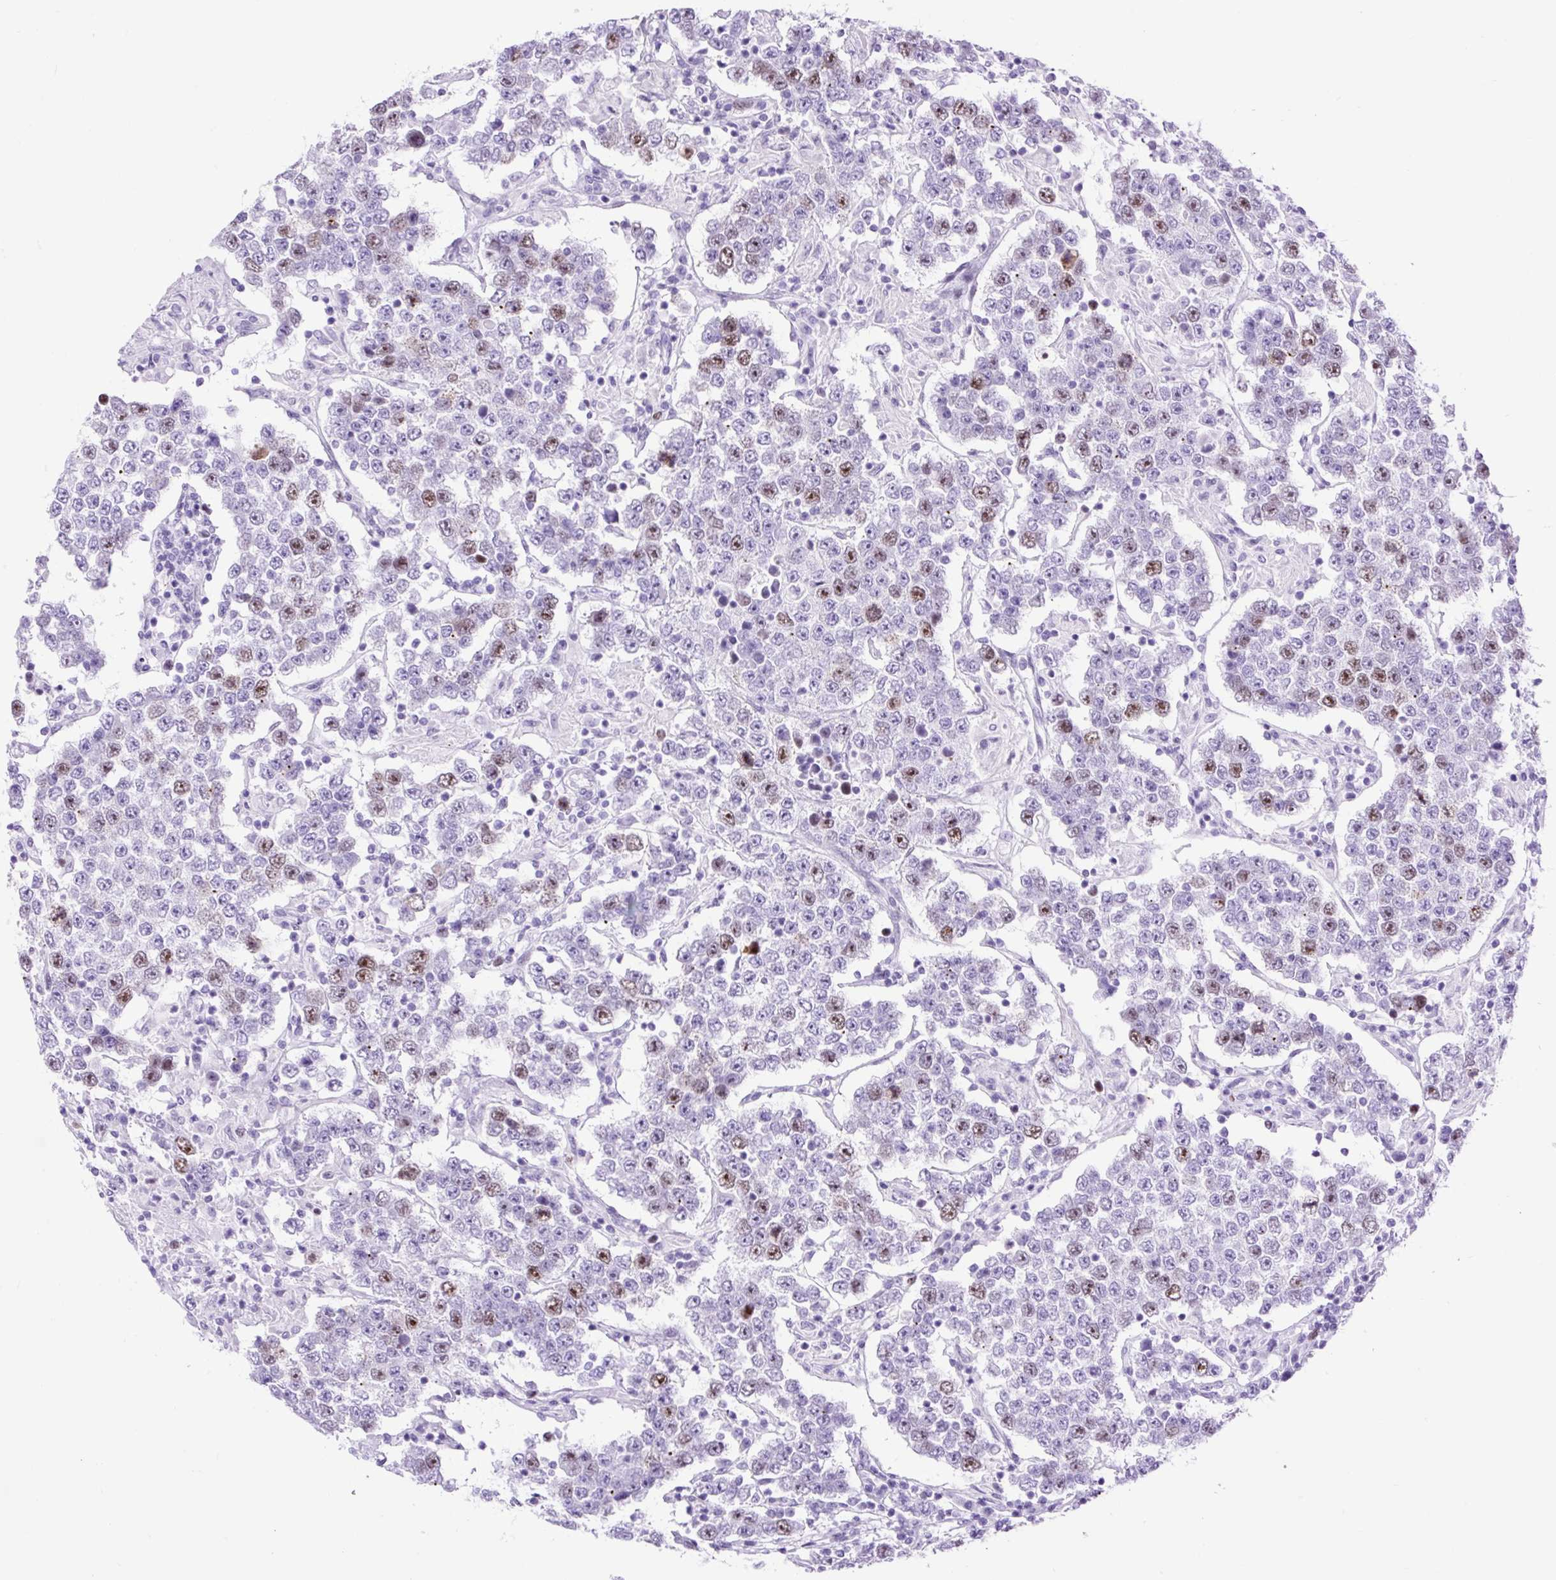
{"staining": {"intensity": "moderate", "quantity": "<25%", "location": "nuclear"}, "tissue": "testis cancer", "cell_type": "Tumor cells", "image_type": "cancer", "snomed": [{"axis": "morphology", "description": "Normal tissue, NOS"}, {"axis": "morphology", "description": "Urothelial carcinoma, High grade"}, {"axis": "morphology", "description": "Seminoma, NOS"}, {"axis": "morphology", "description": "Carcinoma, Embryonal, NOS"}, {"axis": "topography", "description": "Urinary bladder"}, {"axis": "topography", "description": "Testis"}], "caption": "Testis cancer tissue exhibits moderate nuclear staining in approximately <25% of tumor cells, visualized by immunohistochemistry.", "gene": "RACGAP1", "patient": {"sex": "male", "age": 41}}